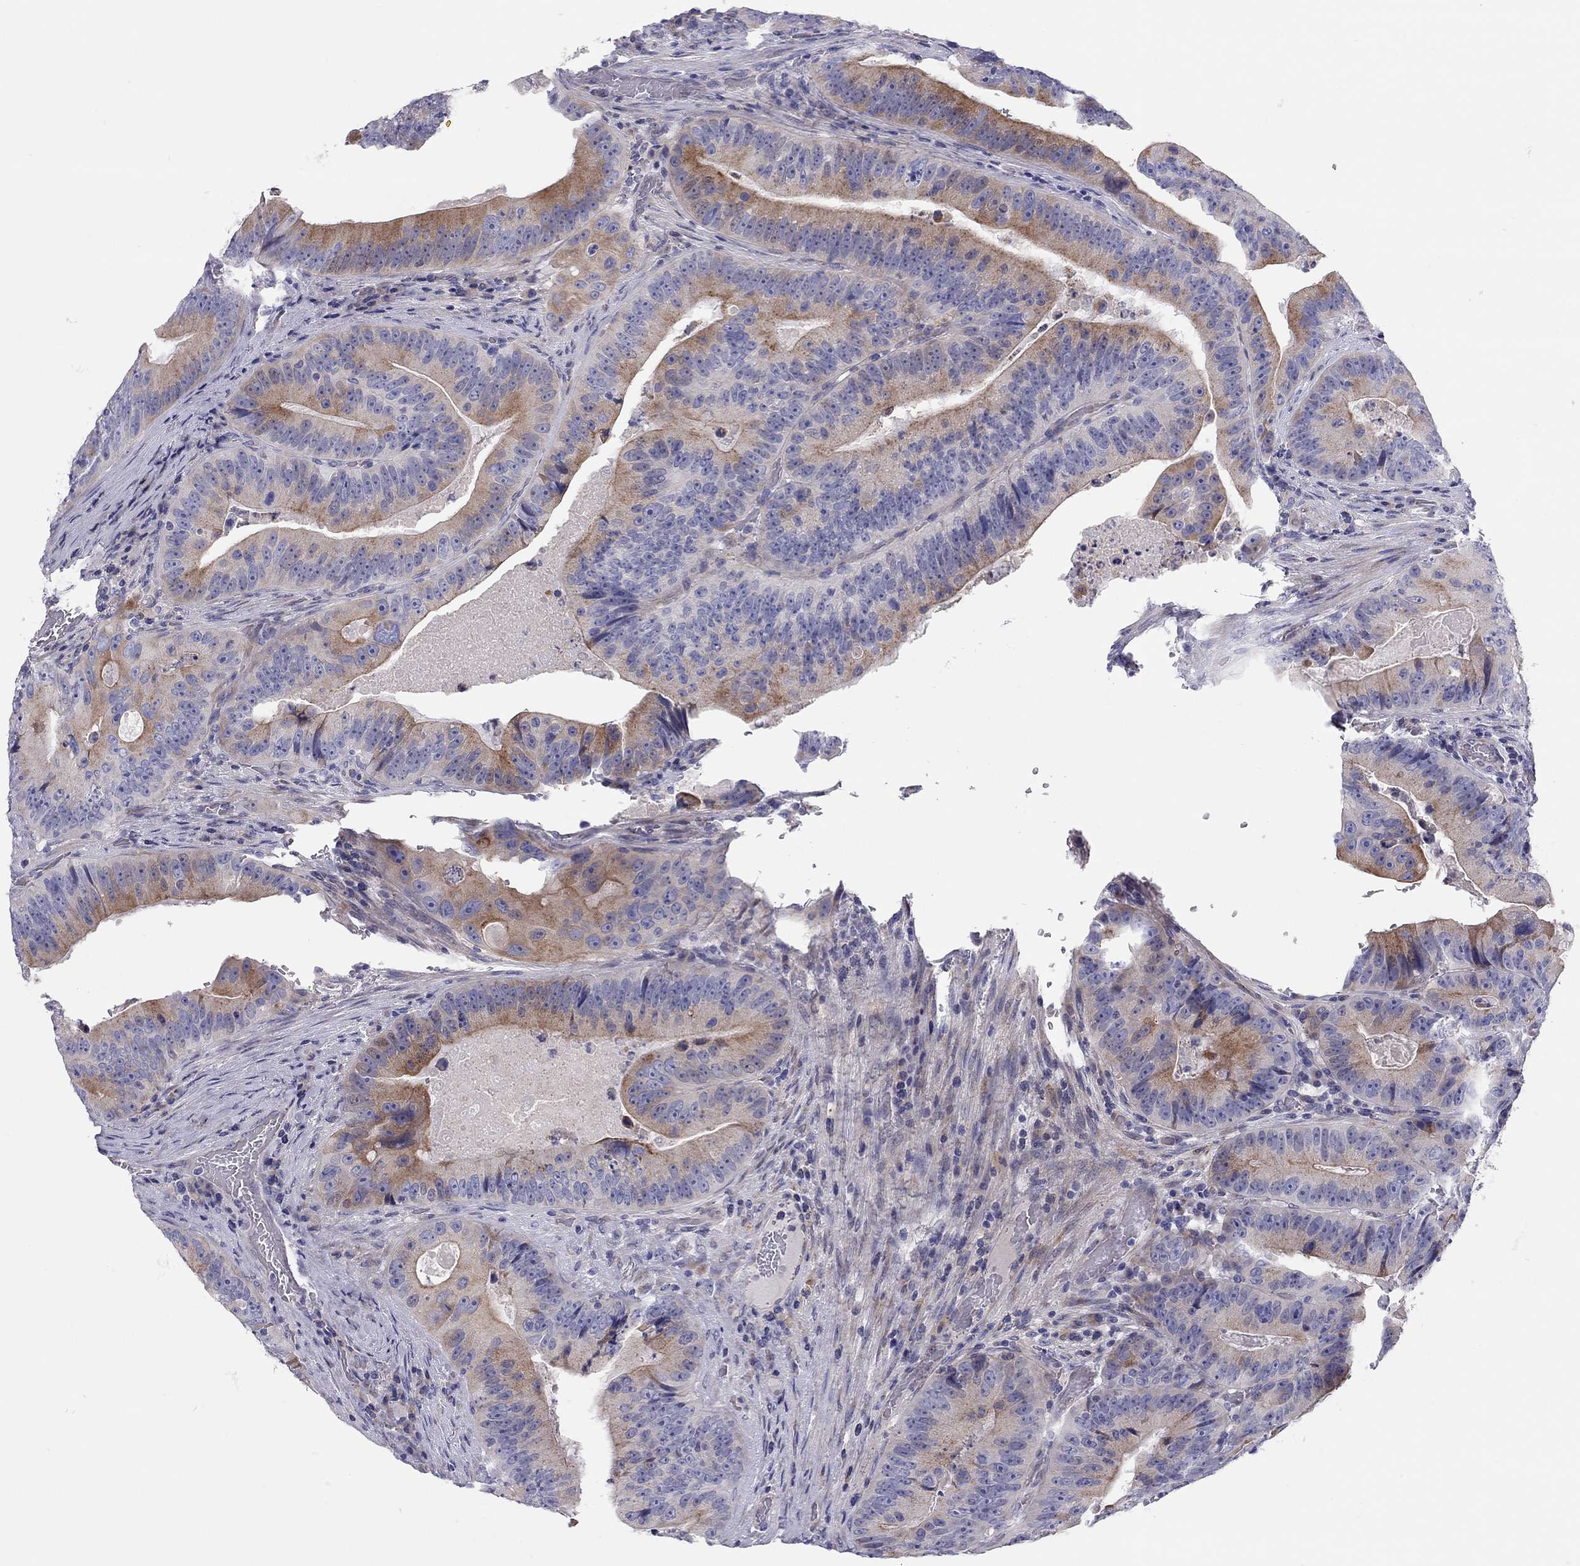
{"staining": {"intensity": "moderate", "quantity": "25%-75%", "location": "cytoplasmic/membranous"}, "tissue": "colorectal cancer", "cell_type": "Tumor cells", "image_type": "cancer", "snomed": [{"axis": "morphology", "description": "Adenocarcinoma, NOS"}, {"axis": "topography", "description": "Colon"}], "caption": "There is medium levels of moderate cytoplasmic/membranous staining in tumor cells of colorectal adenocarcinoma, as demonstrated by immunohistochemical staining (brown color).", "gene": "SCARB1", "patient": {"sex": "female", "age": 86}}